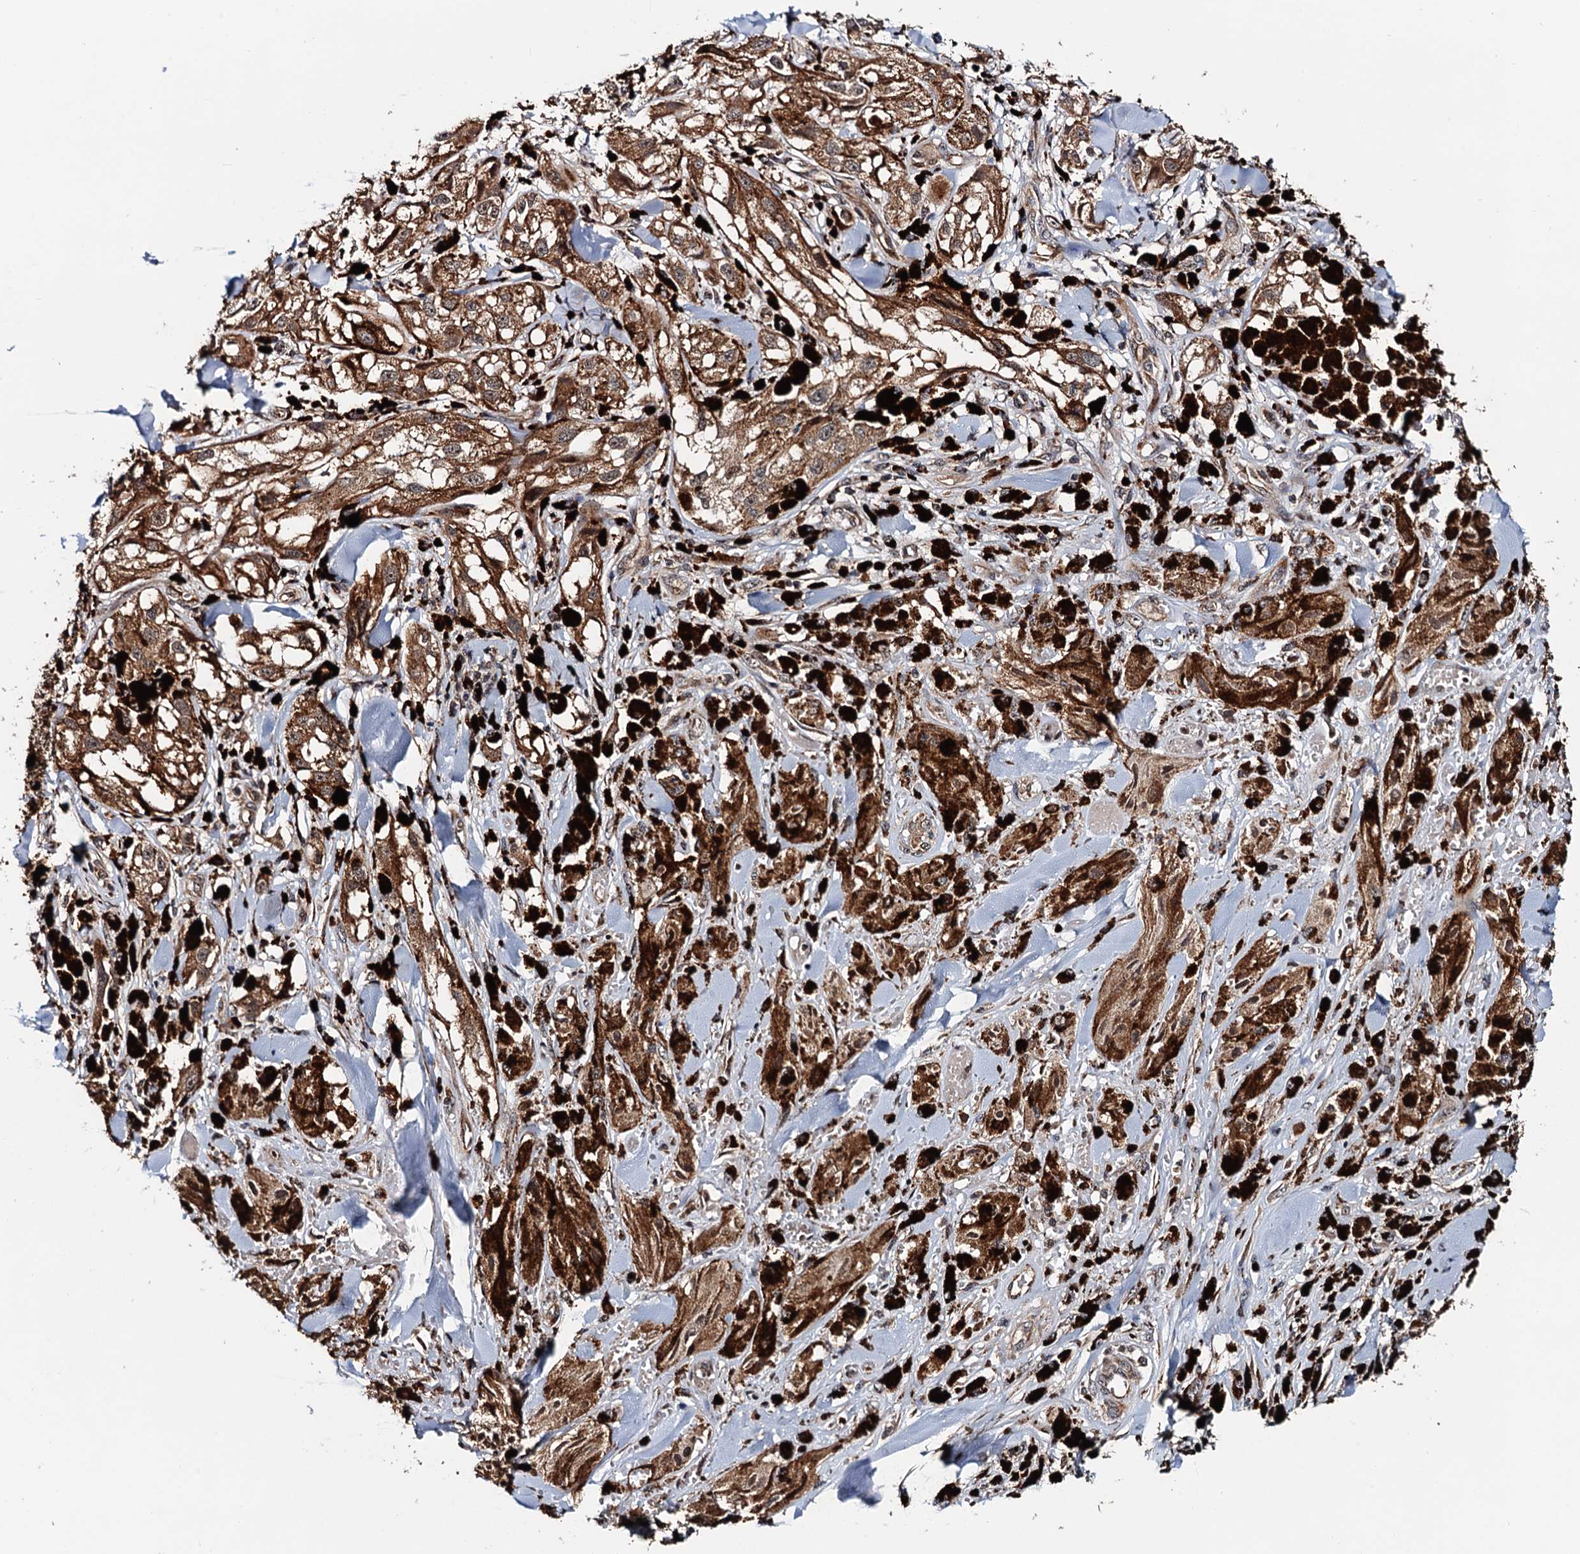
{"staining": {"intensity": "moderate", "quantity": ">75%", "location": "cytoplasmic/membranous"}, "tissue": "melanoma", "cell_type": "Tumor cells", "image_type": "cancer", "snomed": [{"axis": "morphology", "description": "Malignant melanoma, NOS"}, {"axis": "topography", "description": "Skin"}], "caption": "Malignant melanoma stained with DAB (3,3'-diaminobenzidine) immunohistochemistry displays medium levels of moderate cytoplasmic/membranous staining in approximately >75% of tumor cells.", "gene": "NAA16", "patient": {"sex": "male", "age": 88}}